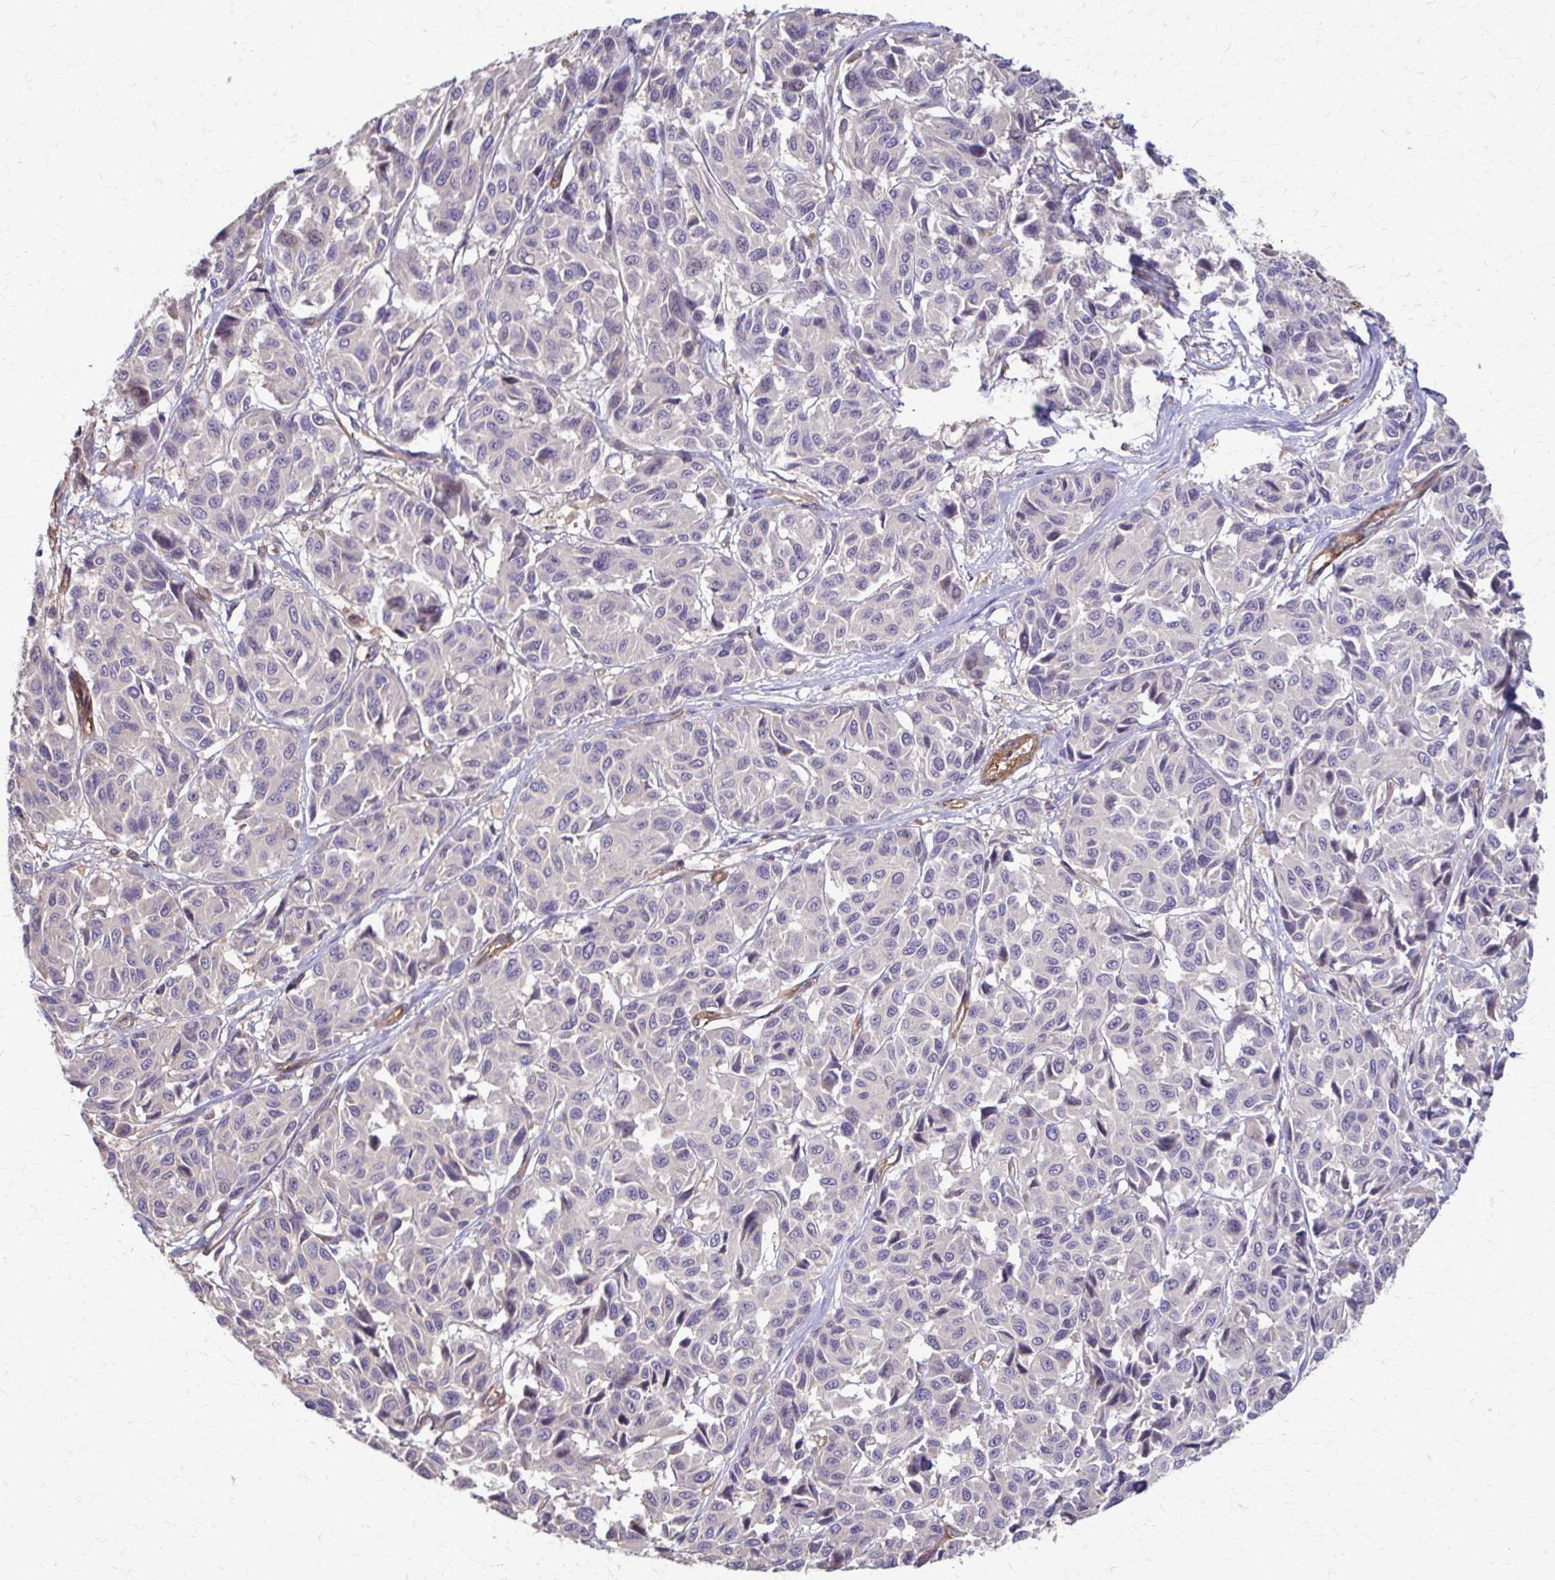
{"staining": {"intensity": "negative", "quantity": "none", "location": "none"}, "tissue": "melanoma", "cell_type": "Tumor cells", "image_type": "cancer", "snomed": [{"axis": "morphology", "description": "Malignant melanoma, NOS"}, {"axis": "topography", "description": "Skin"}], "caption": "Image shows no significant protein staining in tumor cells of malignant melanoma. (DAB (3,3'-diaminobenzidine) immunohistochemistry (IHC) with hematoxylin counter stain).", "gene": "DSP", "patient": {"sex": "female", "age": 66}}